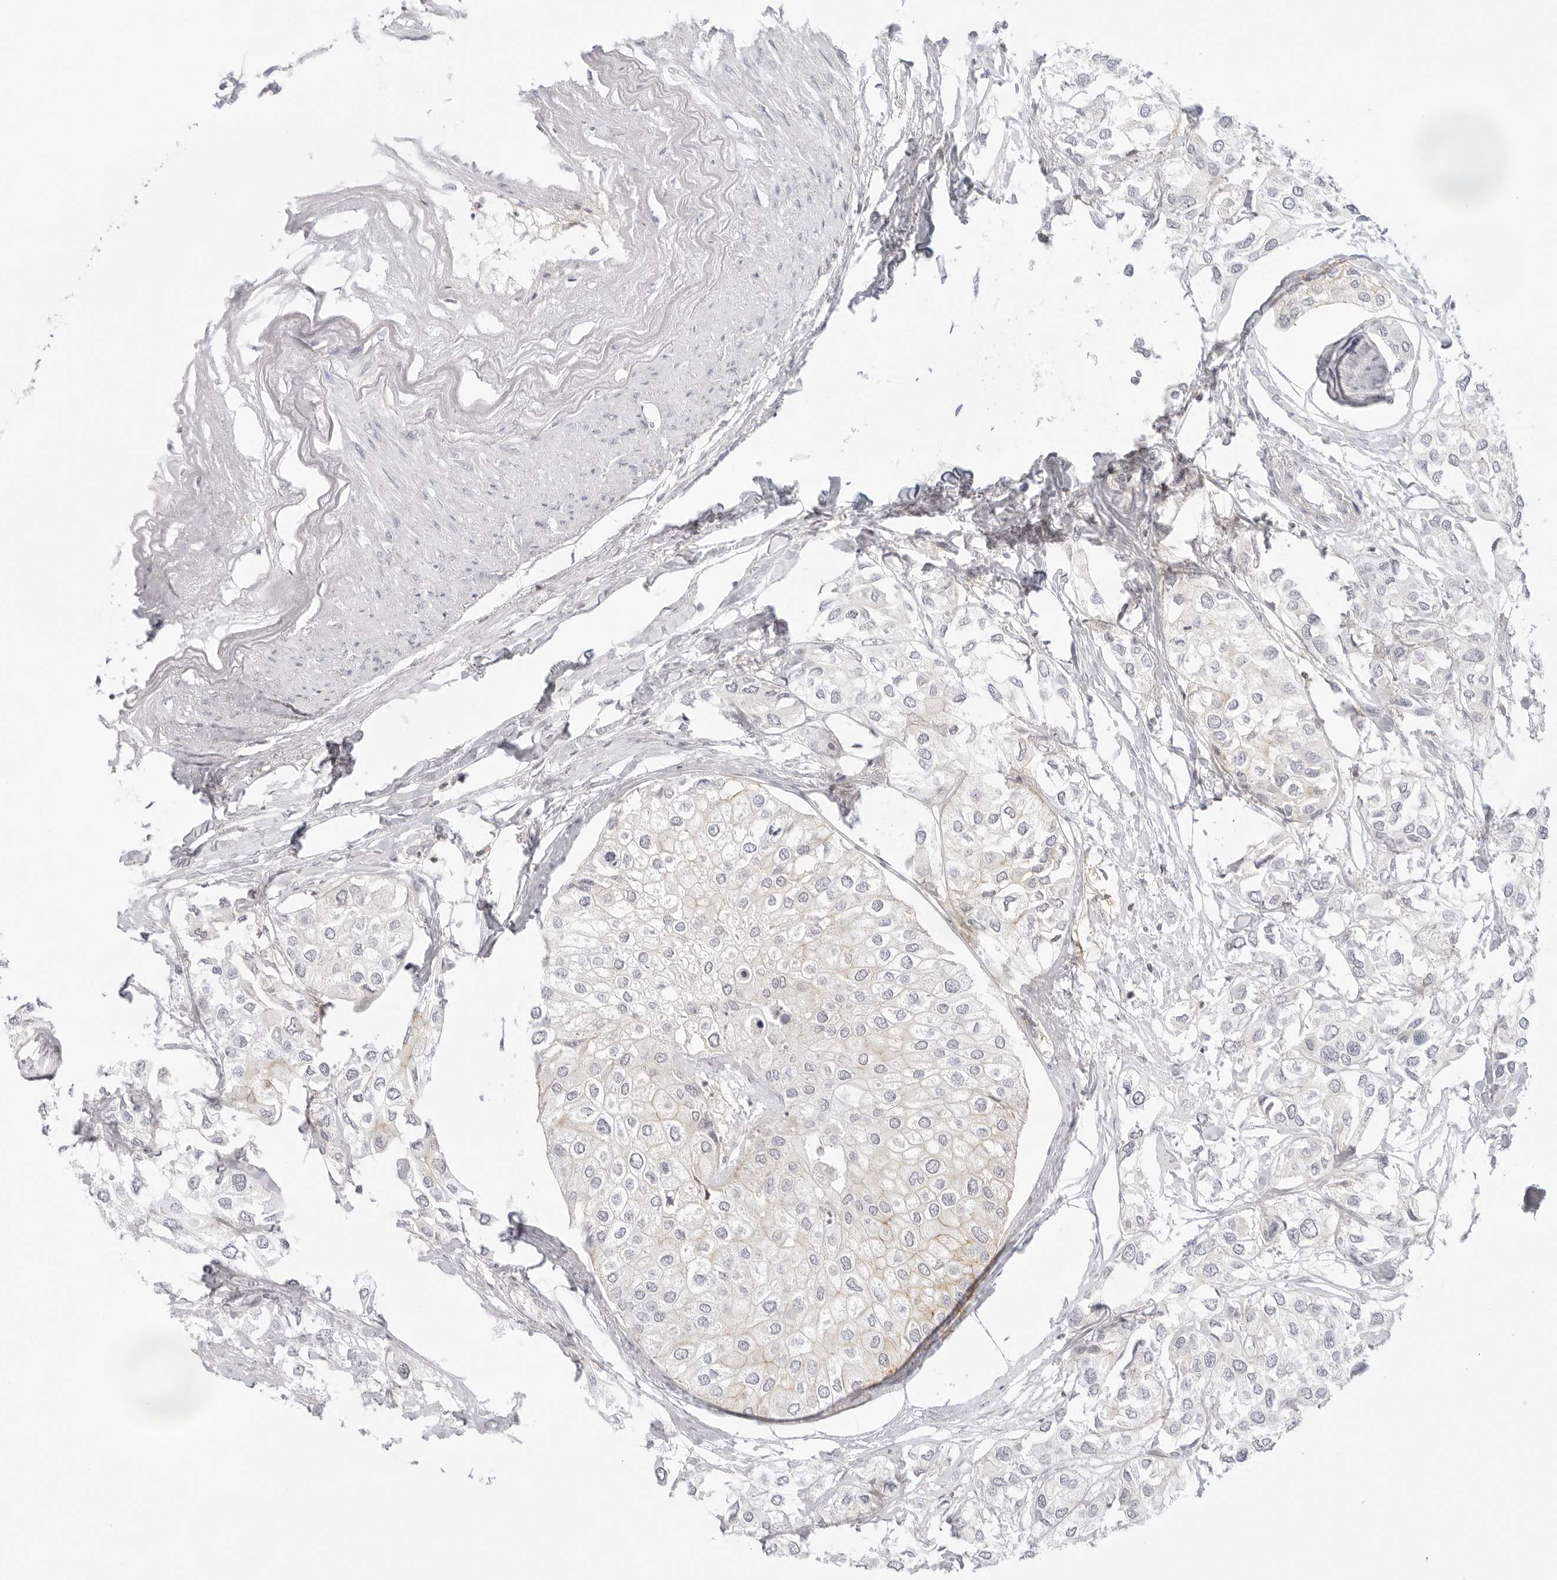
{"staining": {"intensity": "negative", "quantity": "none", "location": "none"}, "tissue": "urothelial cancer", "cell_type": "Tumor cells", "image_type": "cancer", "snomed": [{"axis": "morphology", "description": "Urothelial carcinoma, High grade"}, {"axis": "topography", "description": "Urinary bladder"}], "caption": "This is an immunohistochemistry photomicrograph of human urothelial carcinoma (high-grade). There is no positivity in tumor cells.", "gene": "TNFRSF14", "patient": {"sex": "male", "age": 64}}